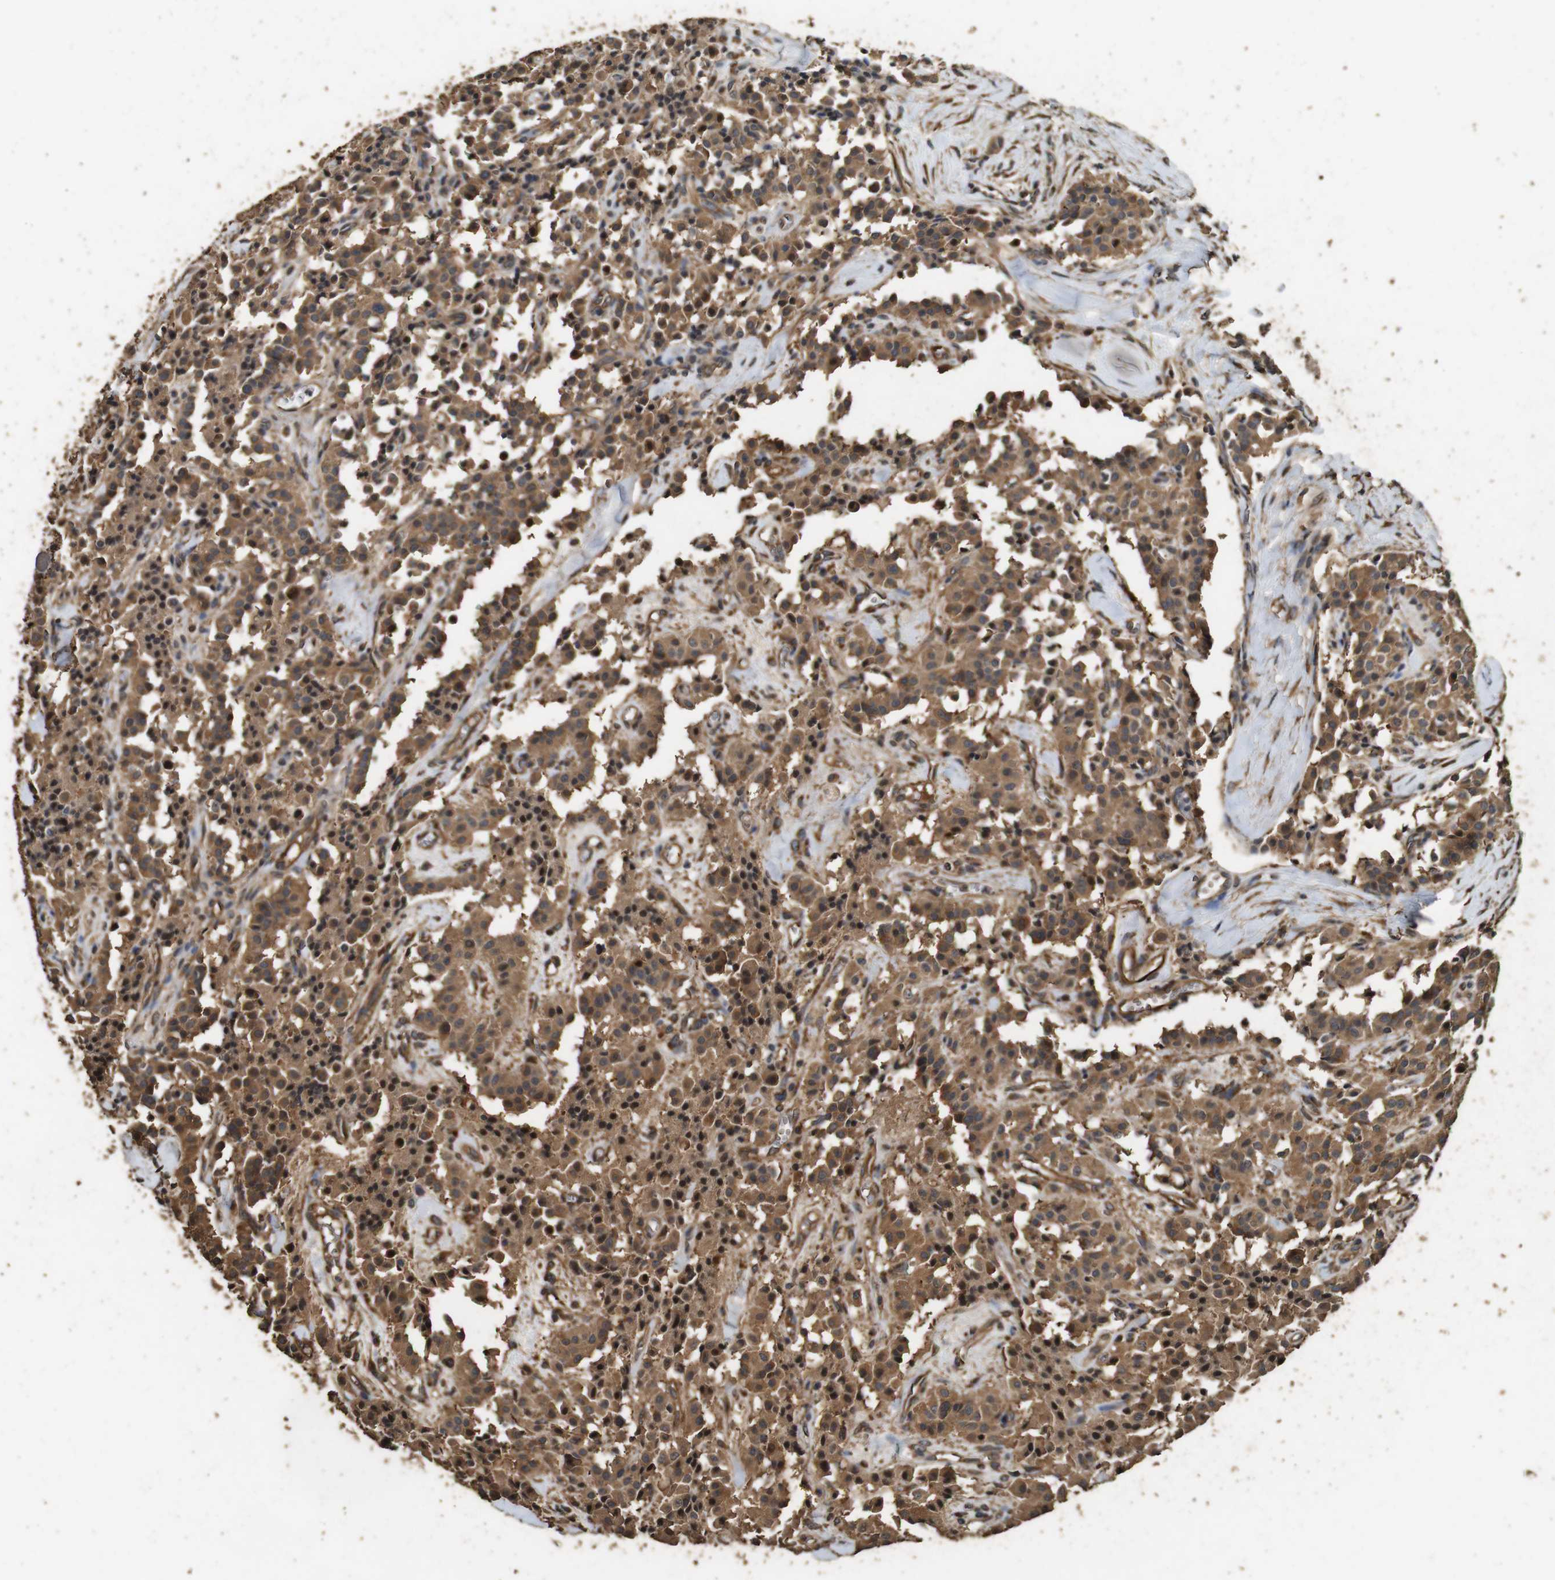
{"staining": {"intensity": "moderate", "quantity": ">75%", "location": "cytoplasmic/membranous"}, "tissue": "carcinoid", "cell_type": "Tumor cells", "image_type": "cancer", "snomed": [{"axis": "morphology", "description": "Carcinoid, malignant, NOS"}, {"axis": "topography", "description": "Lung"}], "caption": "Carcinoid stained with DAB (3,3'-diaminobenzidine) immunohistochemistry demonstrates medium levels of moderate cytoplasmic/membranous positivity in about >75% of tumor cells.", "gene": "CNPY4", "patient": {"sex": "male", "age": 30}}